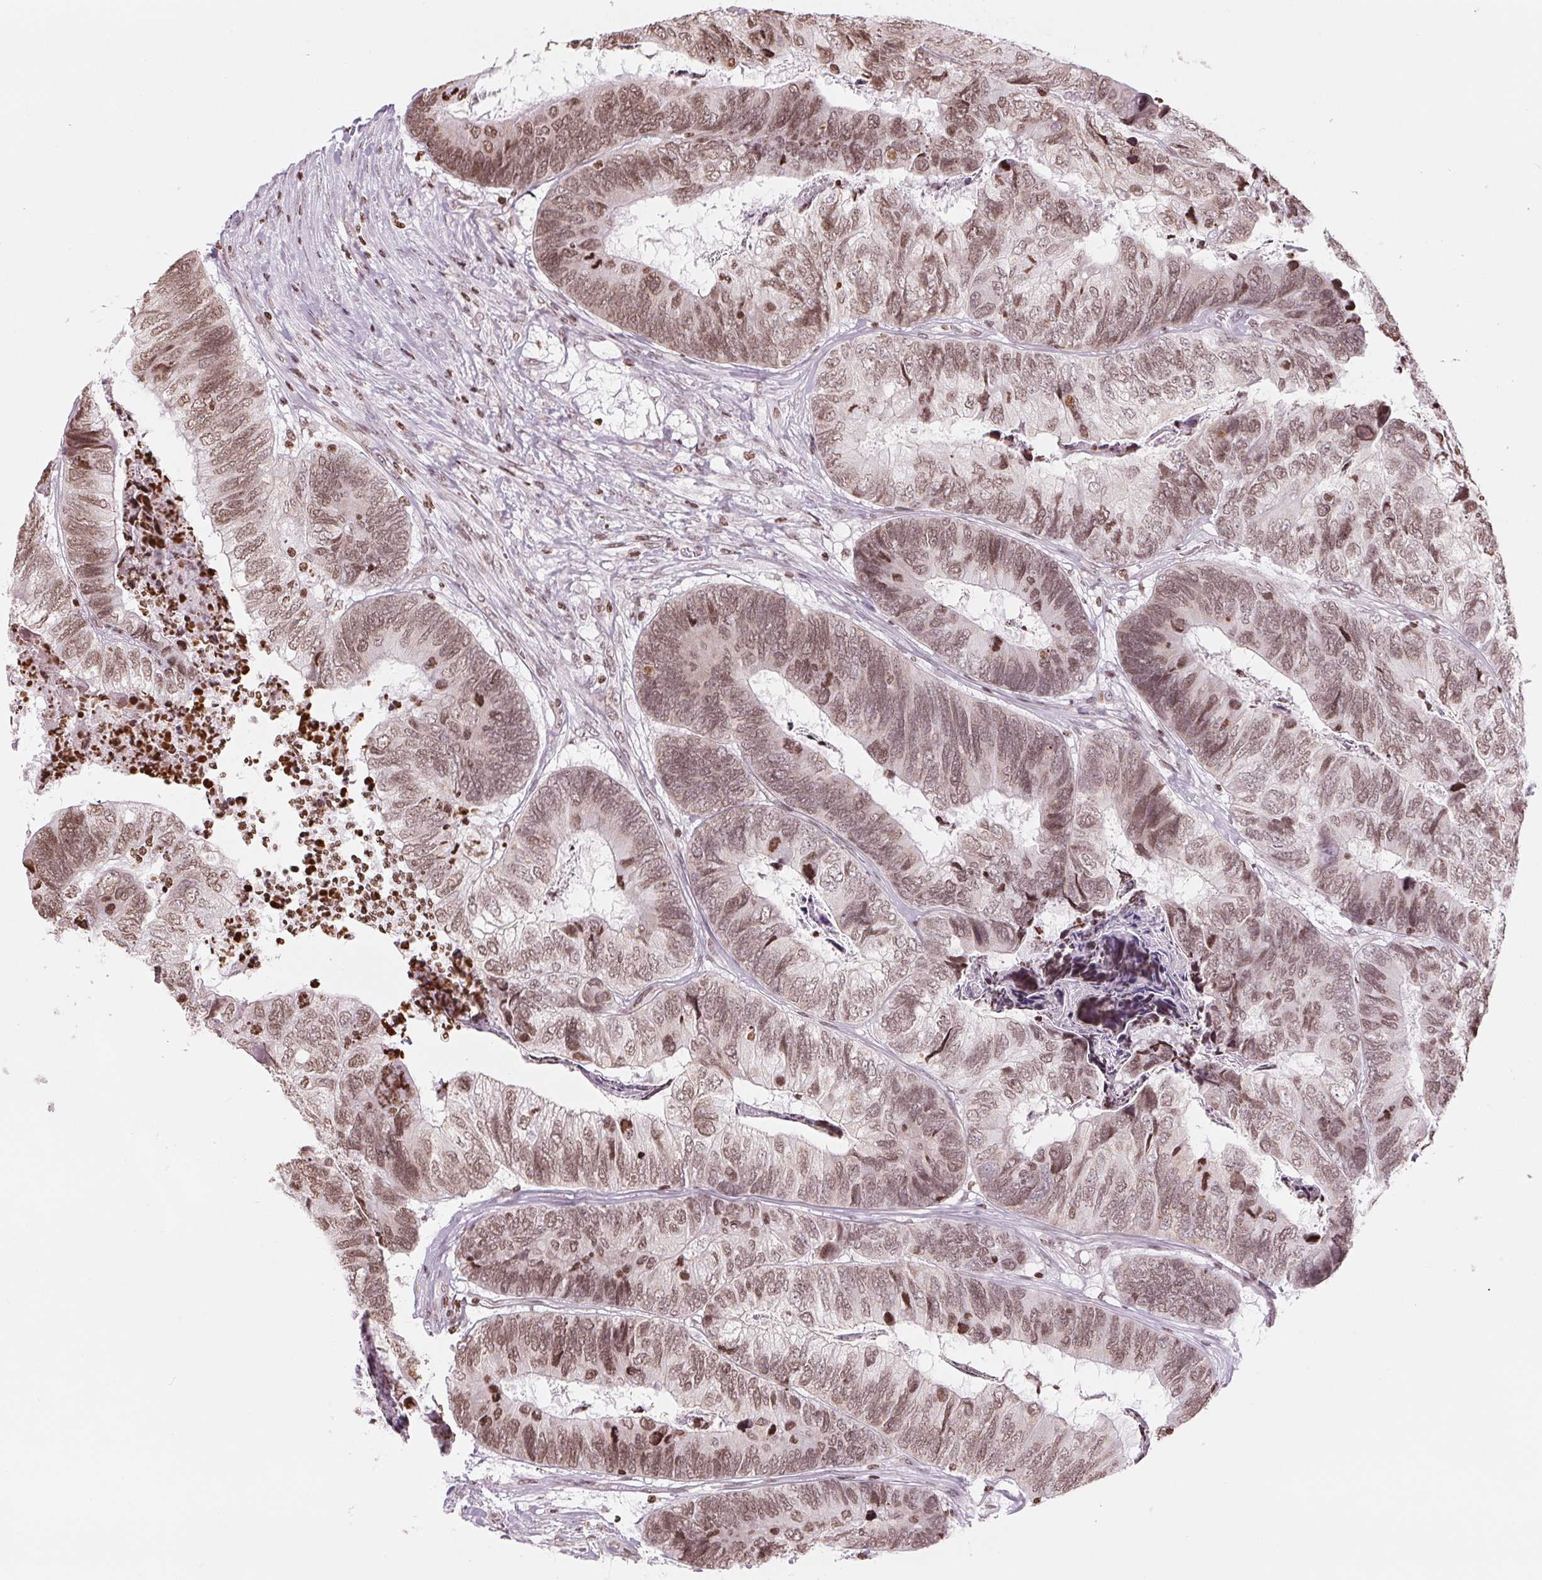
{"staining": {"intensity": "moderate", "quantity": ">75%", "location": "nuclear"}, "tissue": "colorectal cancer", "cell_type": "Tumor cells", "image_type": "cancer", "snomed": [{"axis": "morphology", "description": "Adenocarcinoma, NOS"}, {"axis": "topography", "description": "Colon"}], "caption": "Moderate nuclear protein staining is seen in about >75% of tumor cells in colorectal adenocarcinoma.", "gene": "SMIM12", "patient": {"sex": "female", "age": 67}}